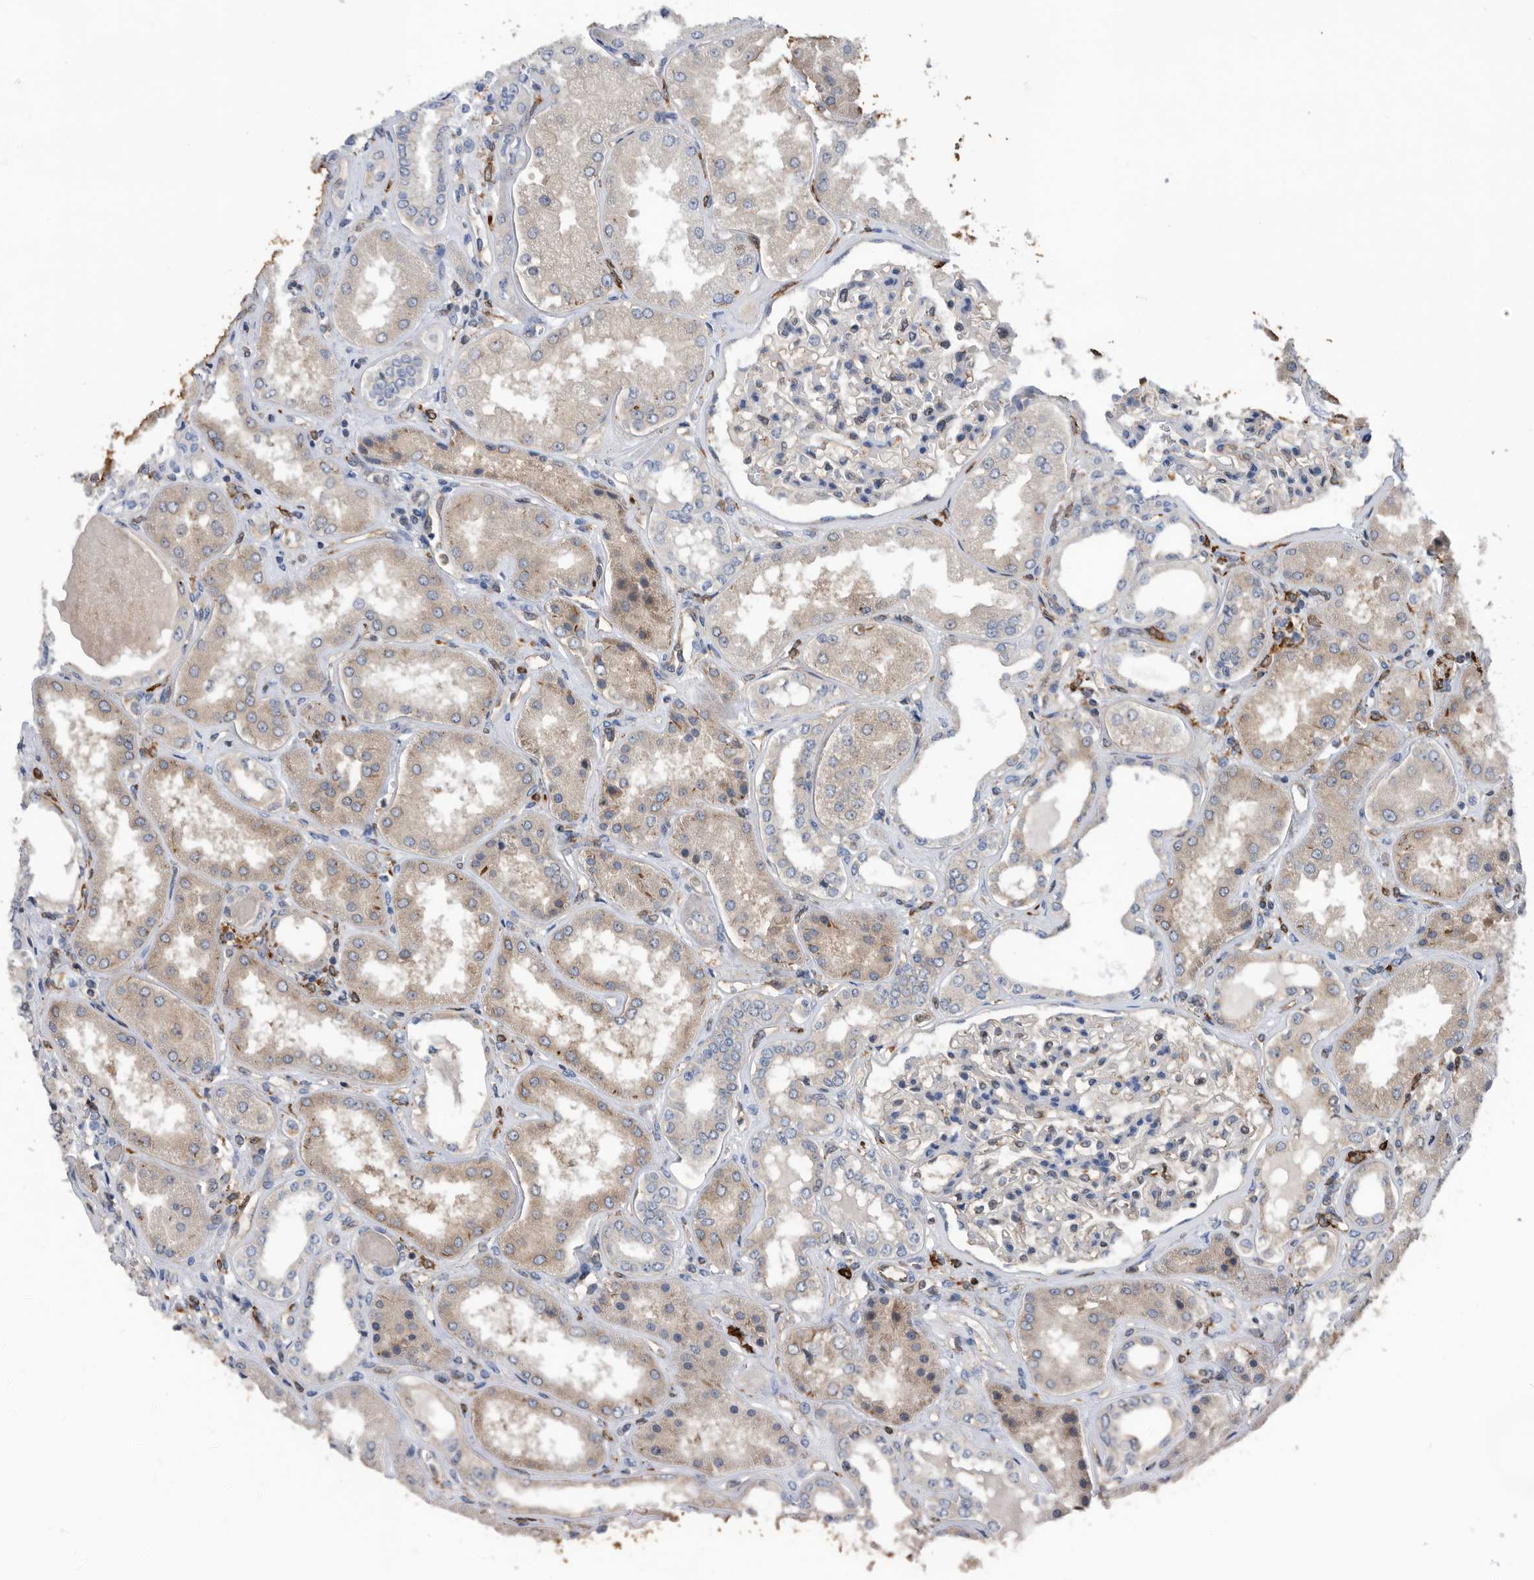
{"staining": {"intensity": "negative", "quantity": "none", "location": "none"}, "tissue": "kidney", "cell_type": "Cells in glomeruli", "image_type": "normal", "snomed": [{"axis": "morphology", "description": "Normal tissue, NOS"}, {"axis": "topography", "description": "Kidney"}], "caption": "High power microscopy micrograph of an immunohistochemistry (IHC) histopathology image of unremarkable kidney, revealing no significant expression in cells in glomeruli.", "gene": "ATAD2", "patient": {"sex": "female", "age": 56}}